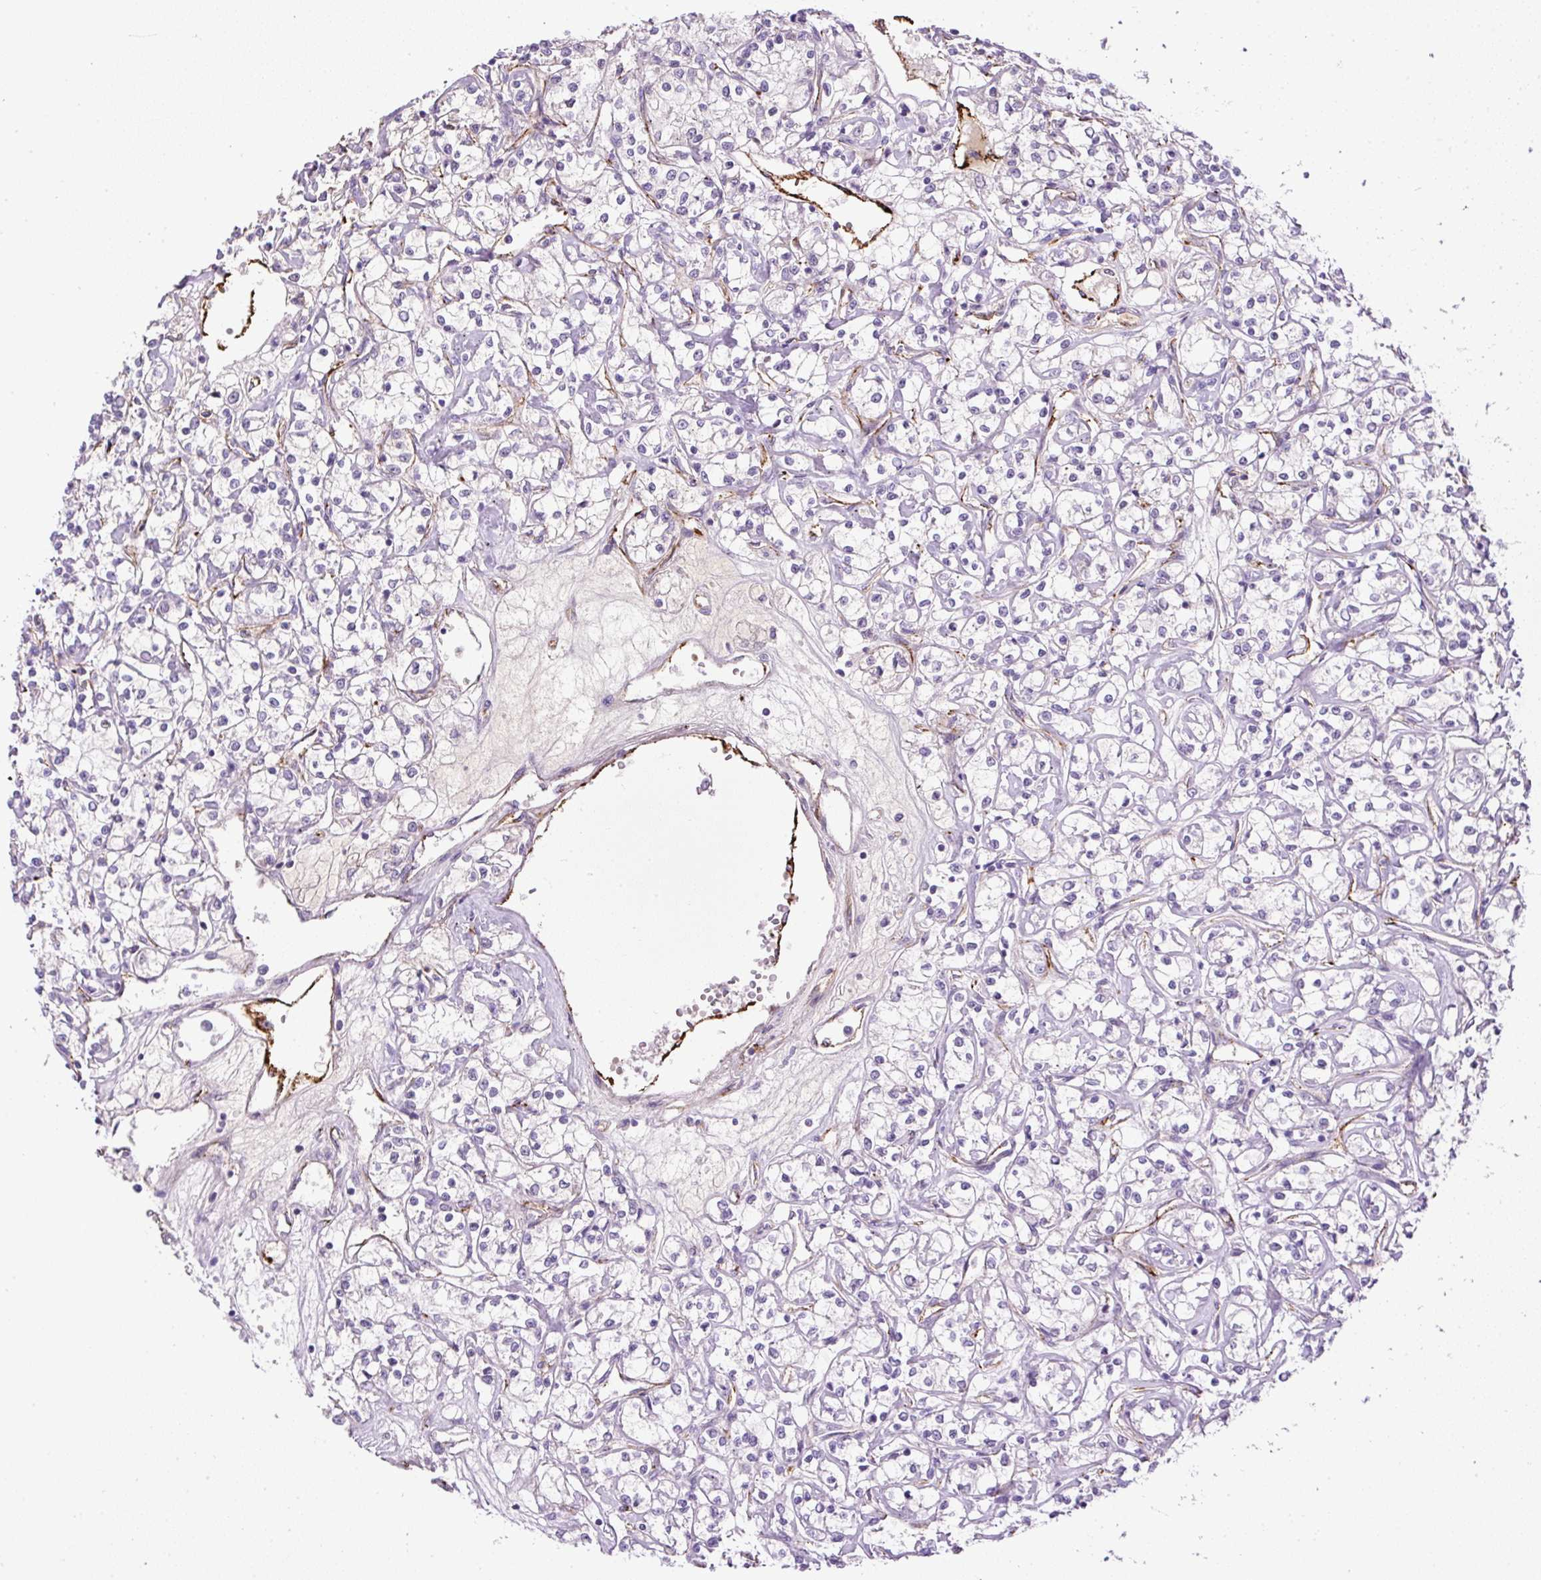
{"staining": {"intensity": "negative", "quantity": "none", "location": "none"}, "tissue": "renal cancer", "cell_type": "Tumor cells", "image_type": "cancer", "snomed": [{"axis": "morphology", "description": "Adenocarcinoma, NOS"}, {"axis": "topography", "description": "Kidney"}], "caption": "Renal cancer (adenocarcinoma) was stained to show a protein in brown. There is no significant staining in tumor cells. The staining is performed using DAB brown chromogen with nuclei counter-stained in using hematoxylin.", "gene": "LEFTY2", "patient": {"sex": "female", "age": 59}}